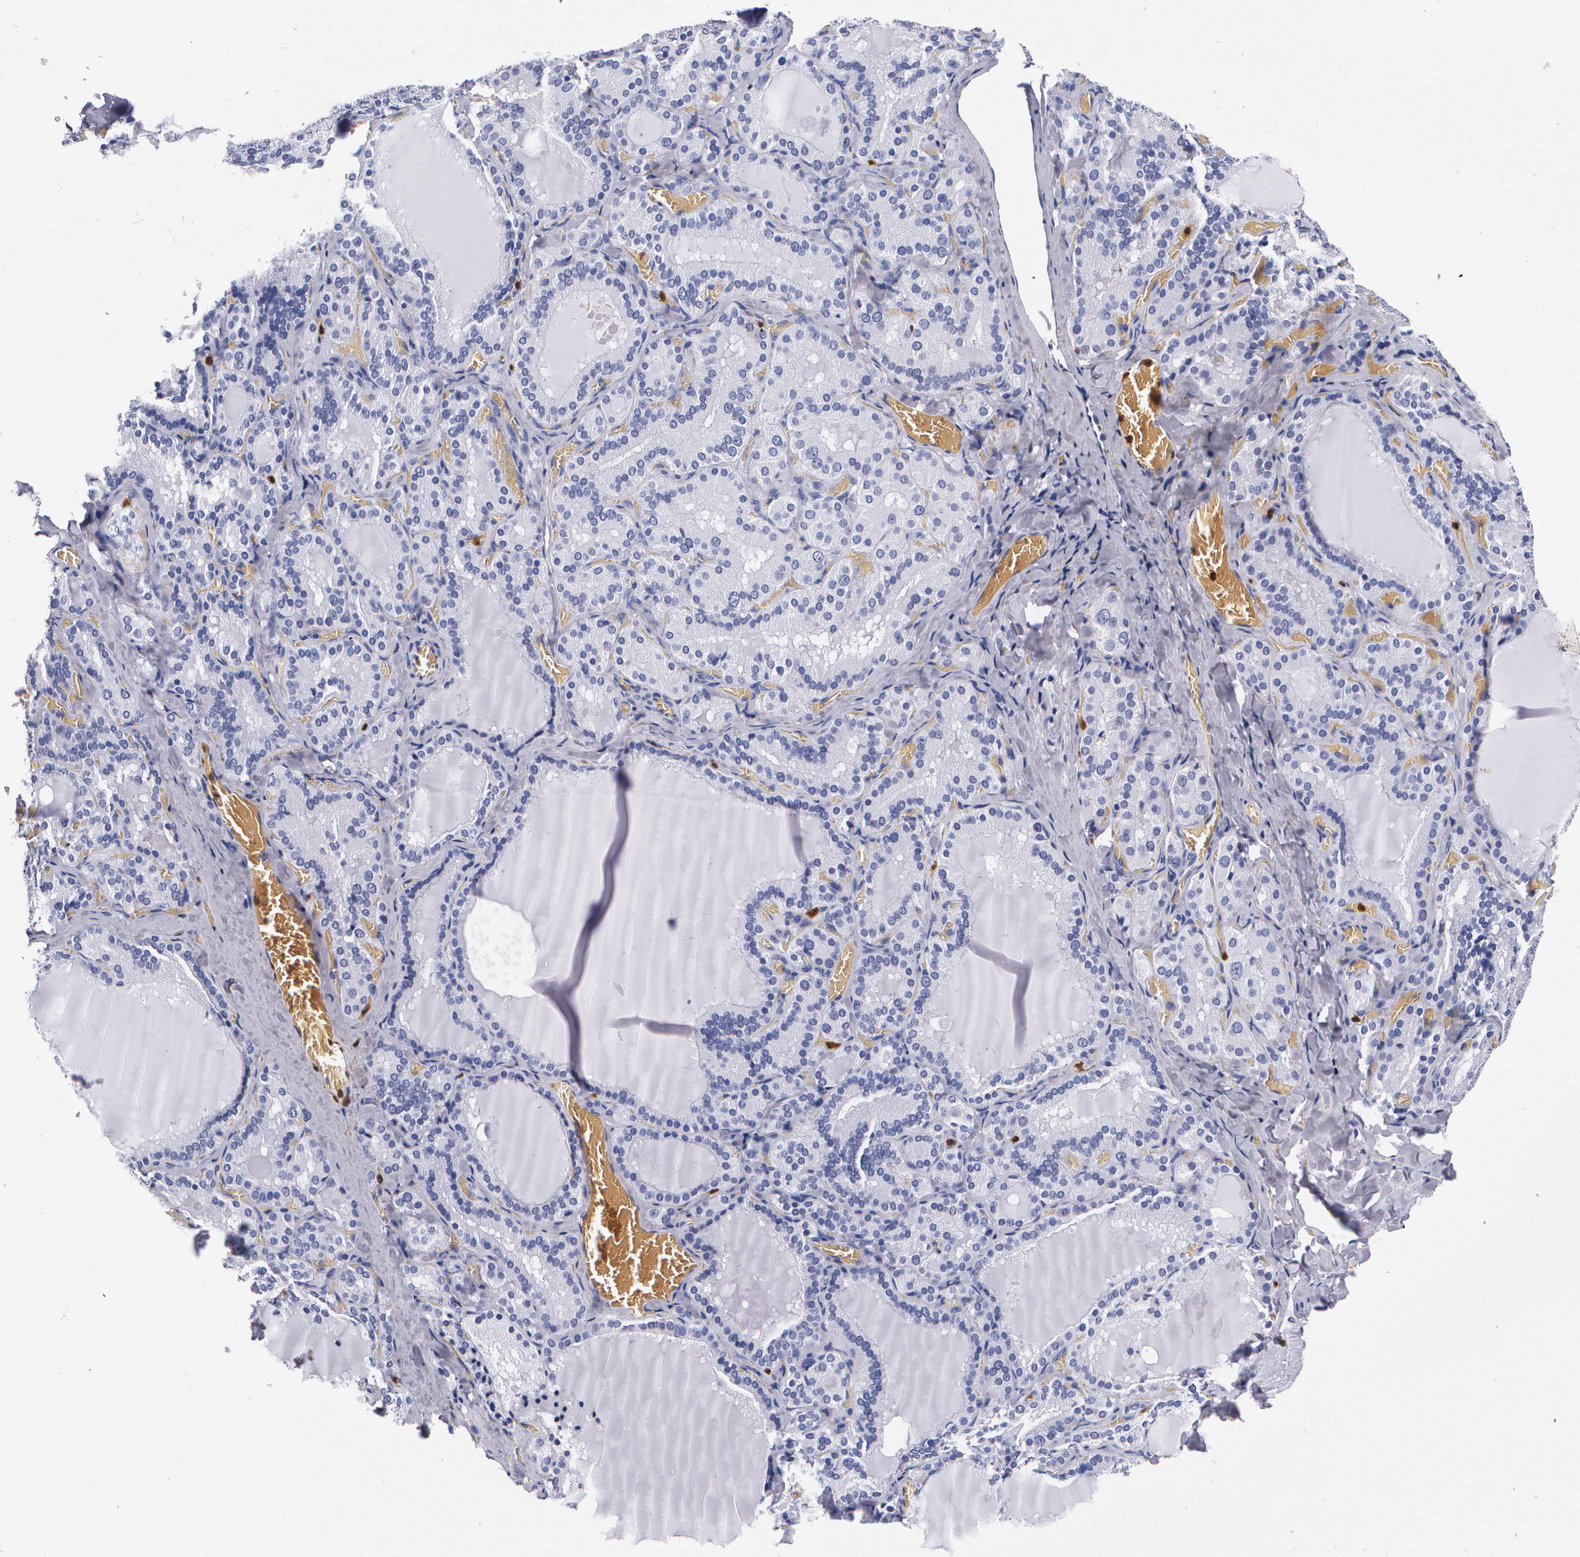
{"staining": {"intensity": "negative", "quantity": "none", "location": "none"}, "tissue": "thyroid gland", "cell_type": "Glandular cells", "image_type": "normal", "snomed": [{"axis": "morphology", "description": "Normal tissue, NOS"}, {"axis": "topography", "description": "Thyroid gland"}], "caption": "This is an IHC image of normal human thyroid gland. There is no positivity in glandular cells.", "gene": "S100A8", "patient": {"sex": "female", "age": 33}}